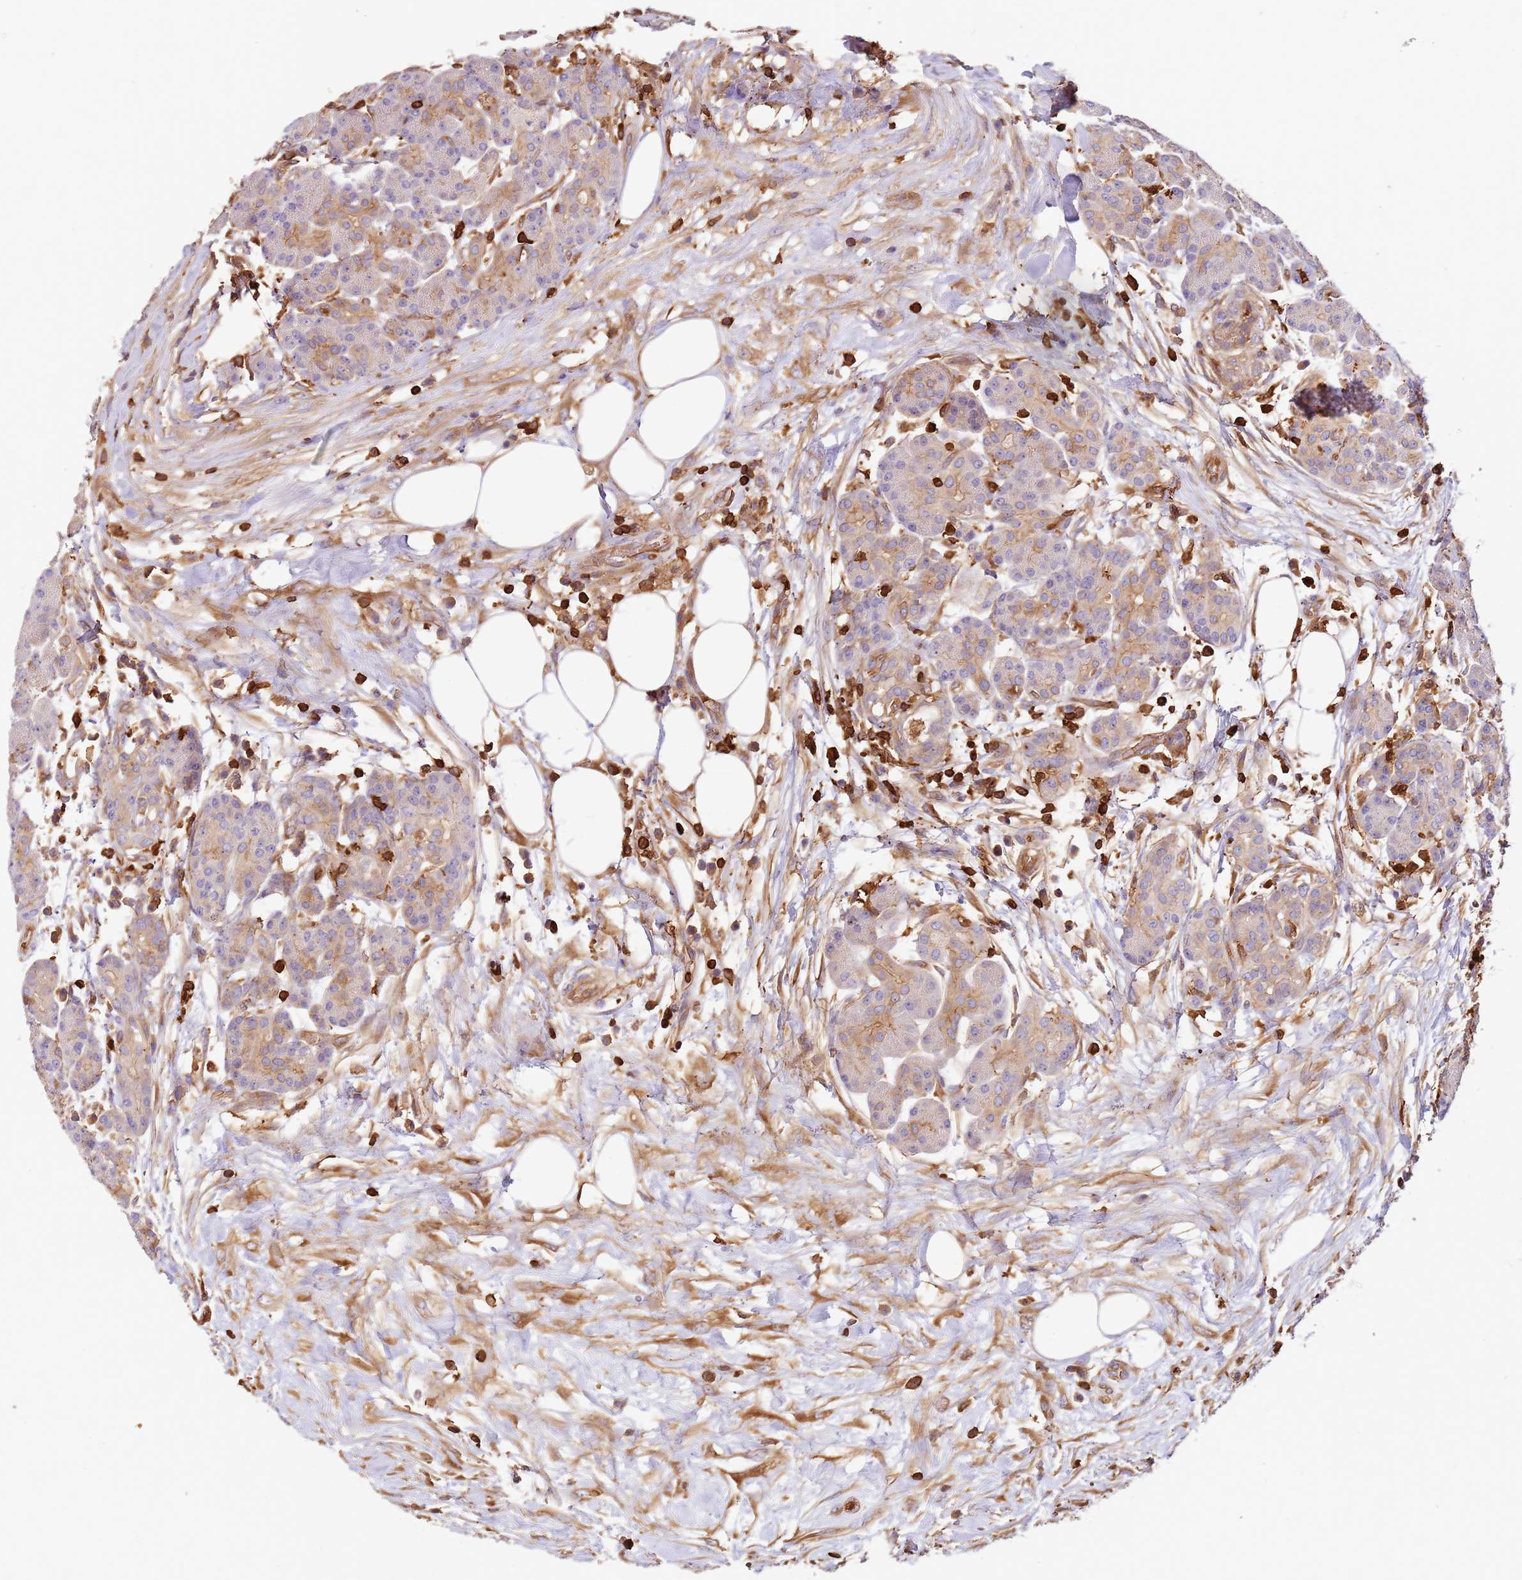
{"staining": {"intensity": "moderate", "quantity": "25%-75%", "location": "cytoplasmic/membranous"}, "tissue": "pancreas", "cell_type": "Exocrine glandular cells", "image_type": "normal", "snomed": [{"axis": "morphology", "description": "Normal tissue, NOS"}, {"axis": "topography", "description": "Pancreas"}], "caption": "Pancreas stained with DAB immunohistochemistry reveals medium levels of moderate cytoplasmic/membranous positivity in approximately 25%-75% of exocrine glandular cells.", "gene": "OR6P1", "patient": {"sex": "male", "age": 63}}